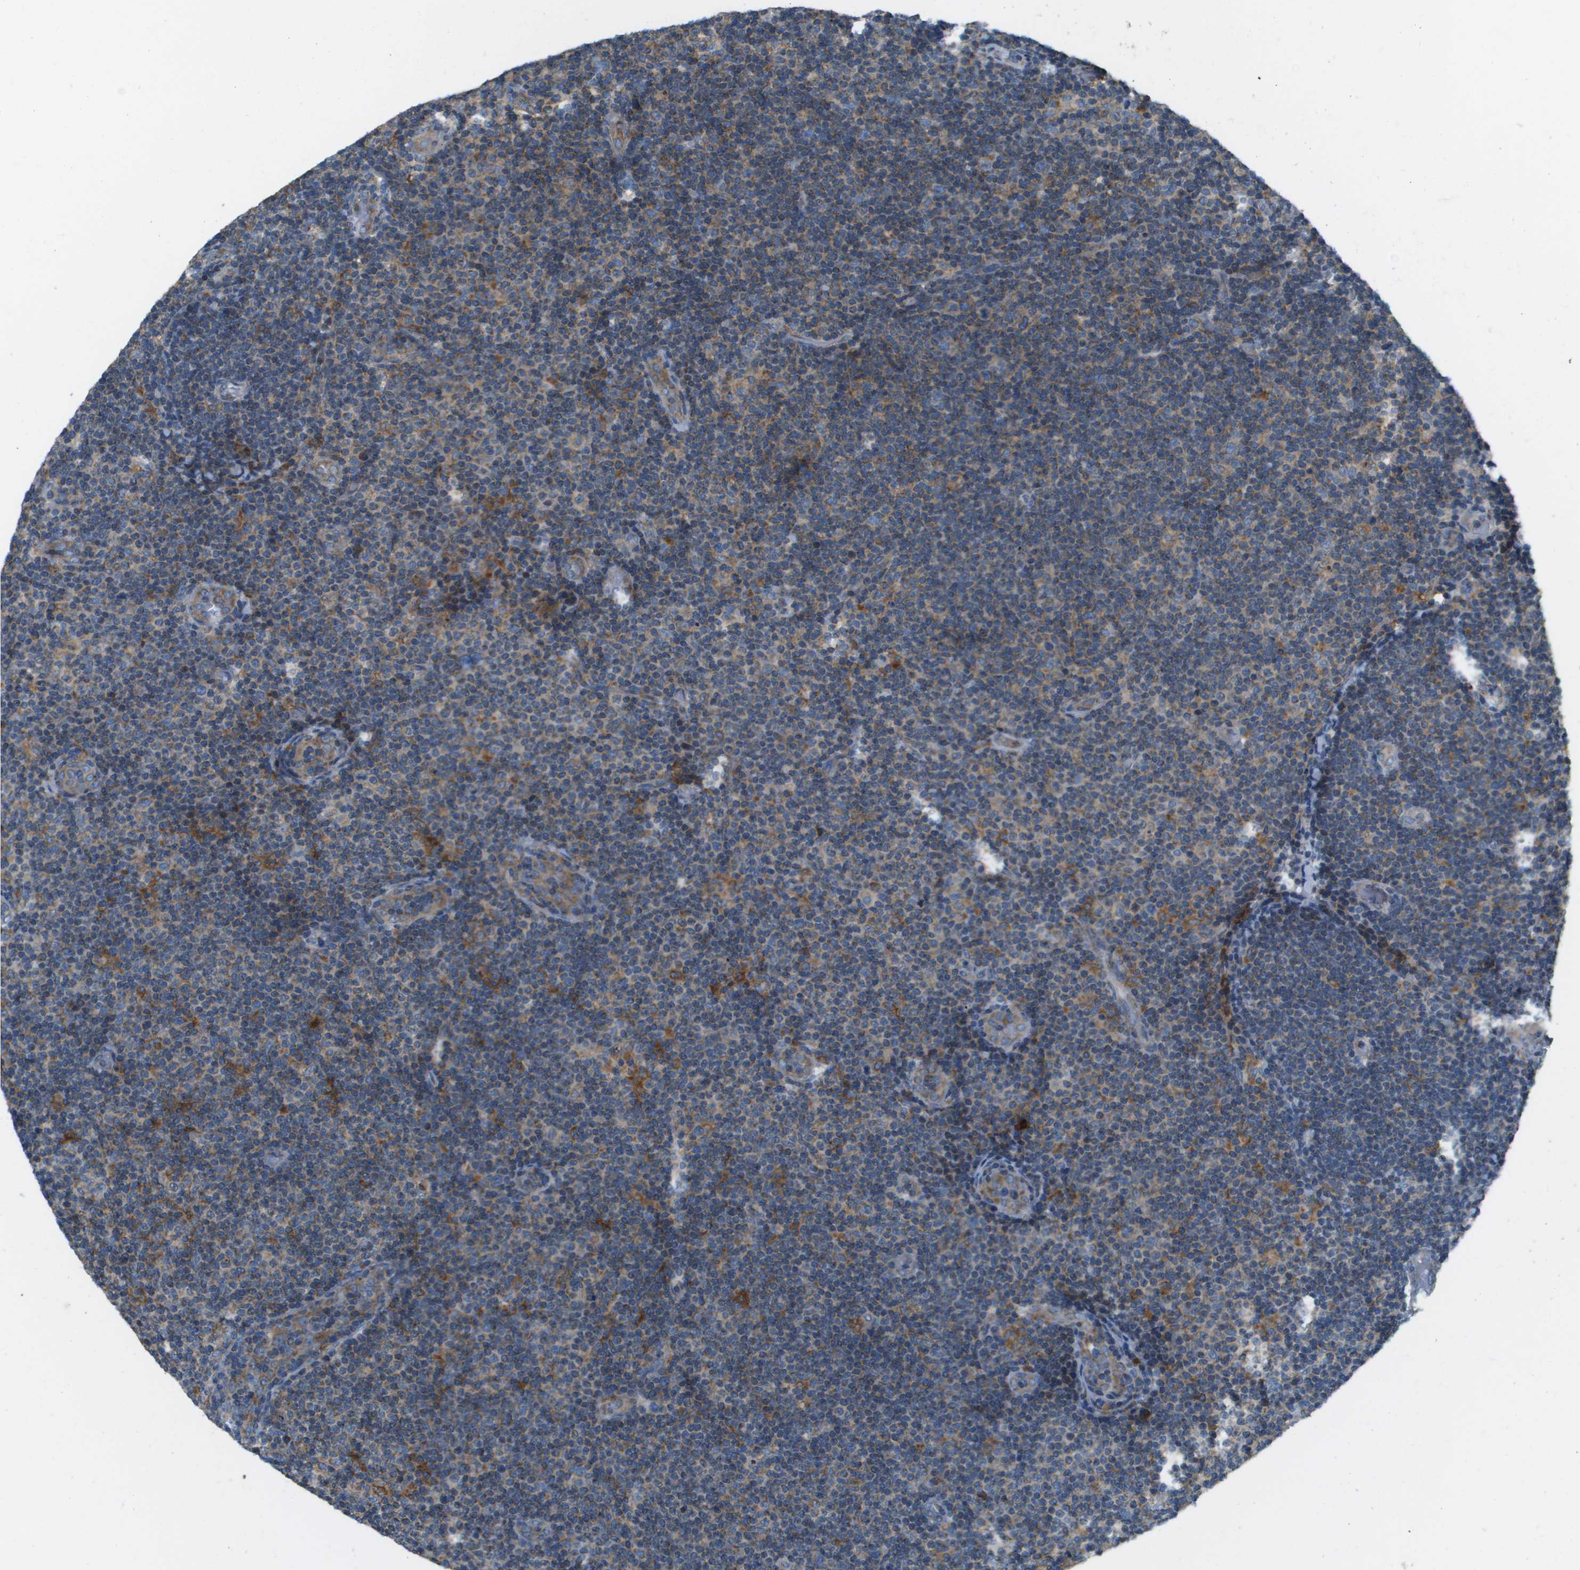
{"staining": {"intensity": "moderate", "quantity": "25%-75%", "location": "cytoplasmic/membranous"}, "tissue": "lymphoma", "cell_type": "Tumor cells", "image_type": "cancer", "snomed": [{"axis": "morphology", "description": "Malignant lymphoma, non-Hodgkin's type, Low grade"}, {"axis": "topography", "description": "Lymph node"}], "caption": "About 25%-75% of tumor cells in lymphoma reveal moderate cytoplasmic/membranous protein staining as visualized by brown immunohistochemical staining.", "gene": "TAOK3", "patient": {"sex": "male", "age": 83}}